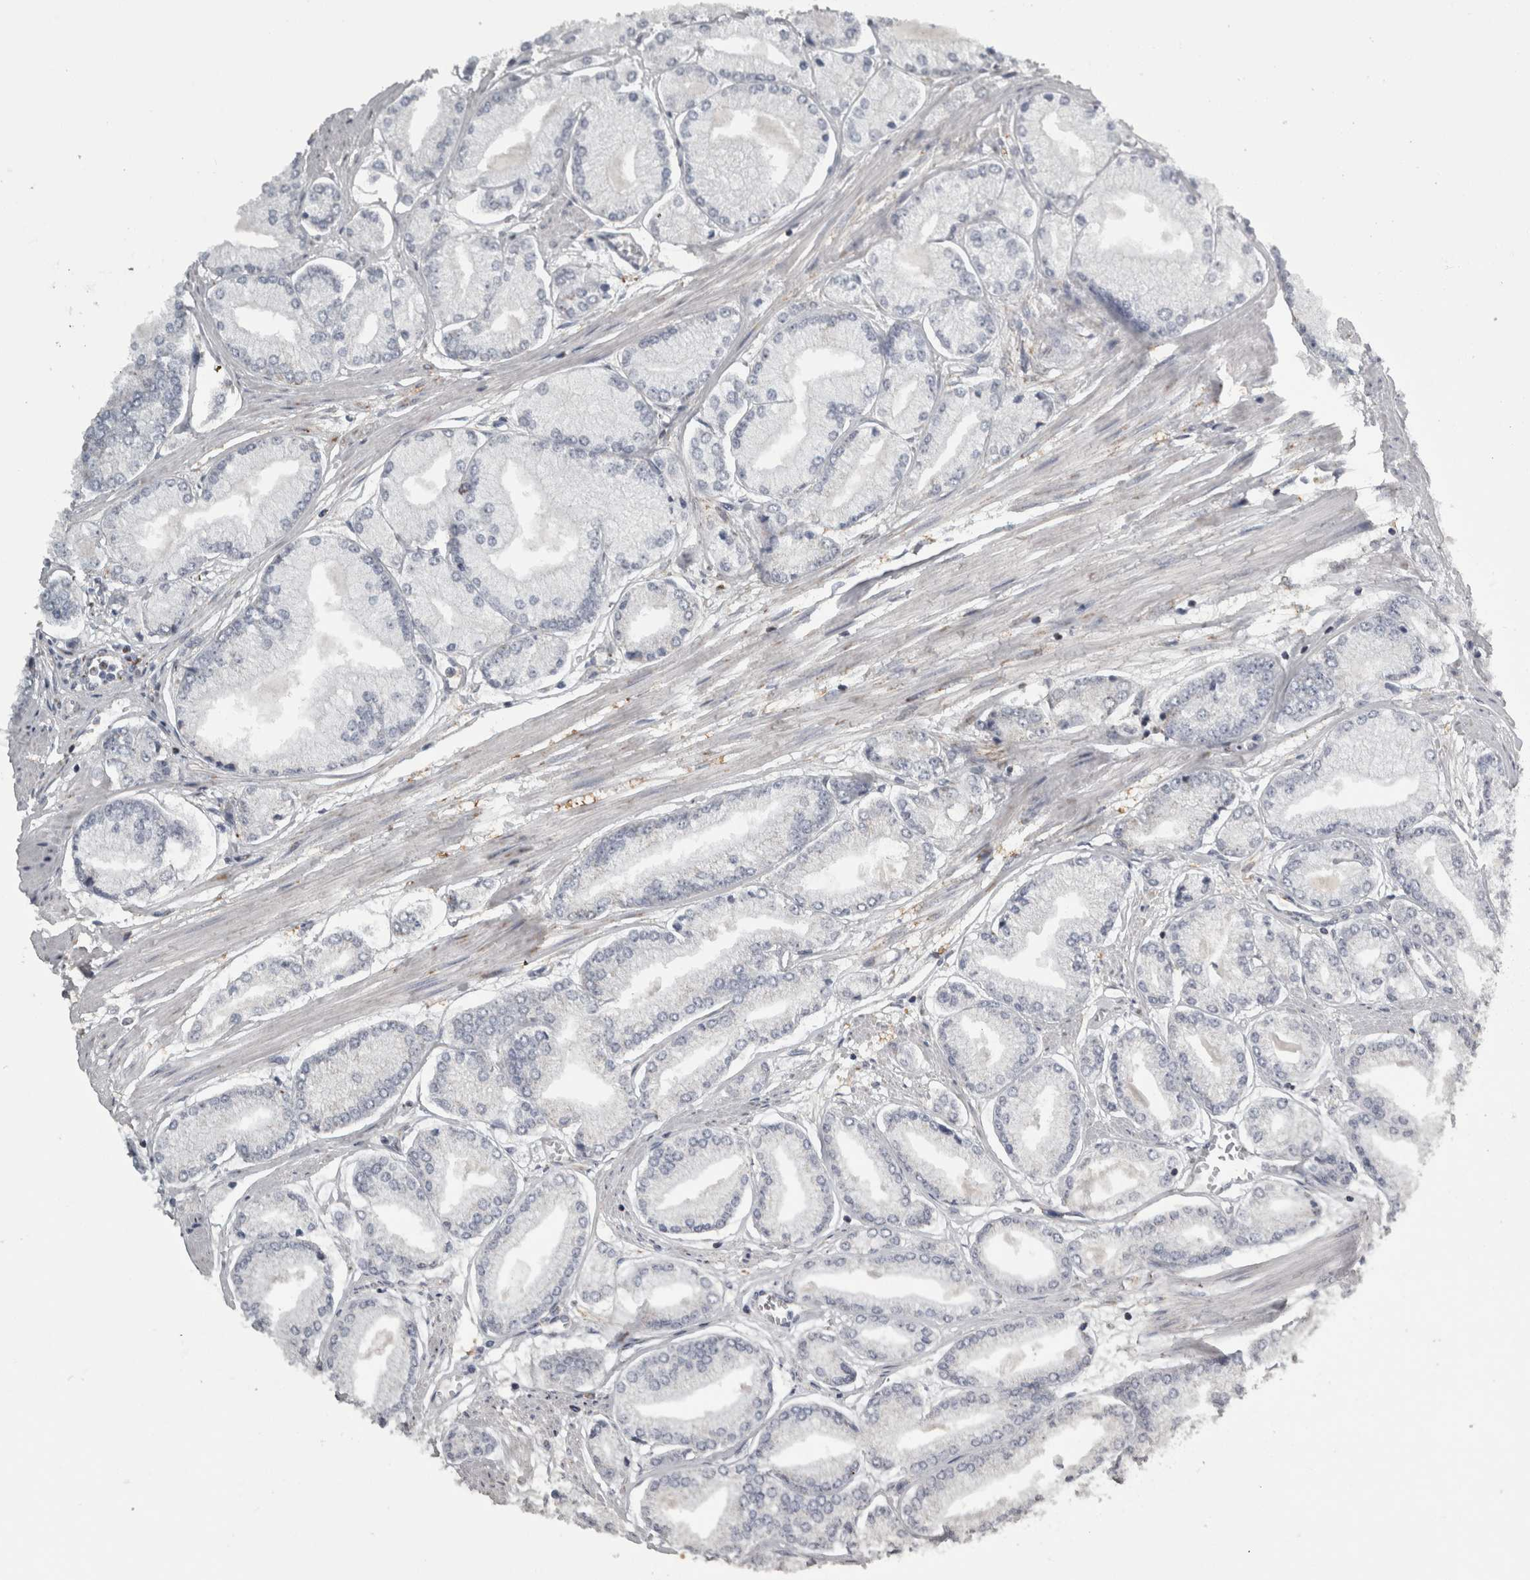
{"staining": {"intensity": "negative", "quantity": "none", "location": "none"}, "tissue": "prostate cancer", "cell_type": "Tumor cells", "image_type": "cancer", "snomed": [{"axis": "morphology", "description": "Adenocarcinoma, Low grade"}, {"axis": "topography", "description": "Prostate"}], "caption": "A micrograph of human prostate cancer is negative for staining in tumor cells.", "gene": "FRK", "patient": {"sex": "male", "age": 52}}